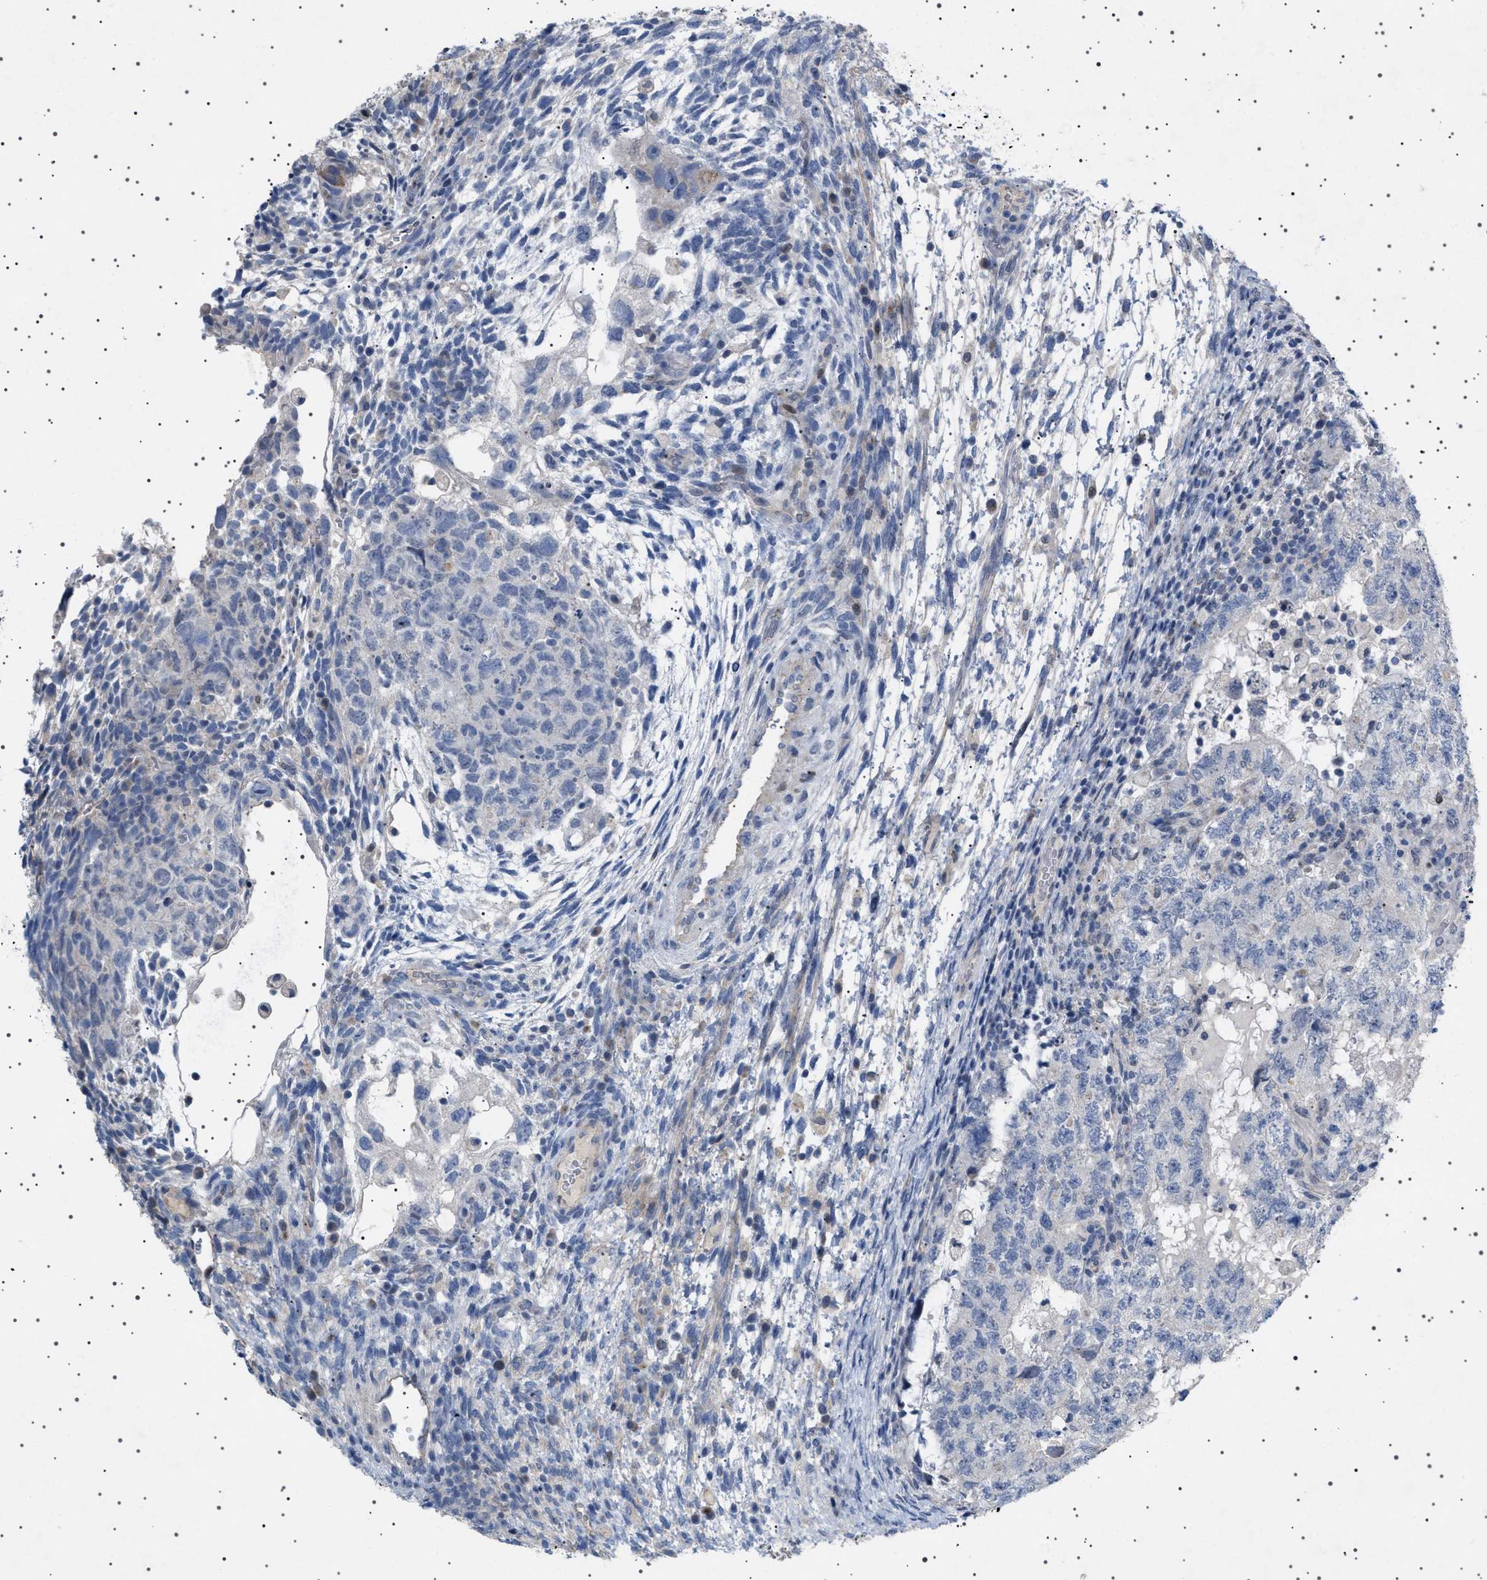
{"staining": {"intensity": "negative", "quantity": "none", "location": "none"}, "tissue": "testis cancer", "cell_type": "Tumor cells", "image_type": "cancer", "snomed": [{"axis": "morphology", "description": "Carcinoma, Embryonal, NOS"}, {"axis": "topography", "description": "Testis"}], "caption": "Tumor cells show no significant protein staining in testis cancer (embryonal carcinoma).", "gene": "HTR1A", "patient": {"sex": "male", "age": 36}}